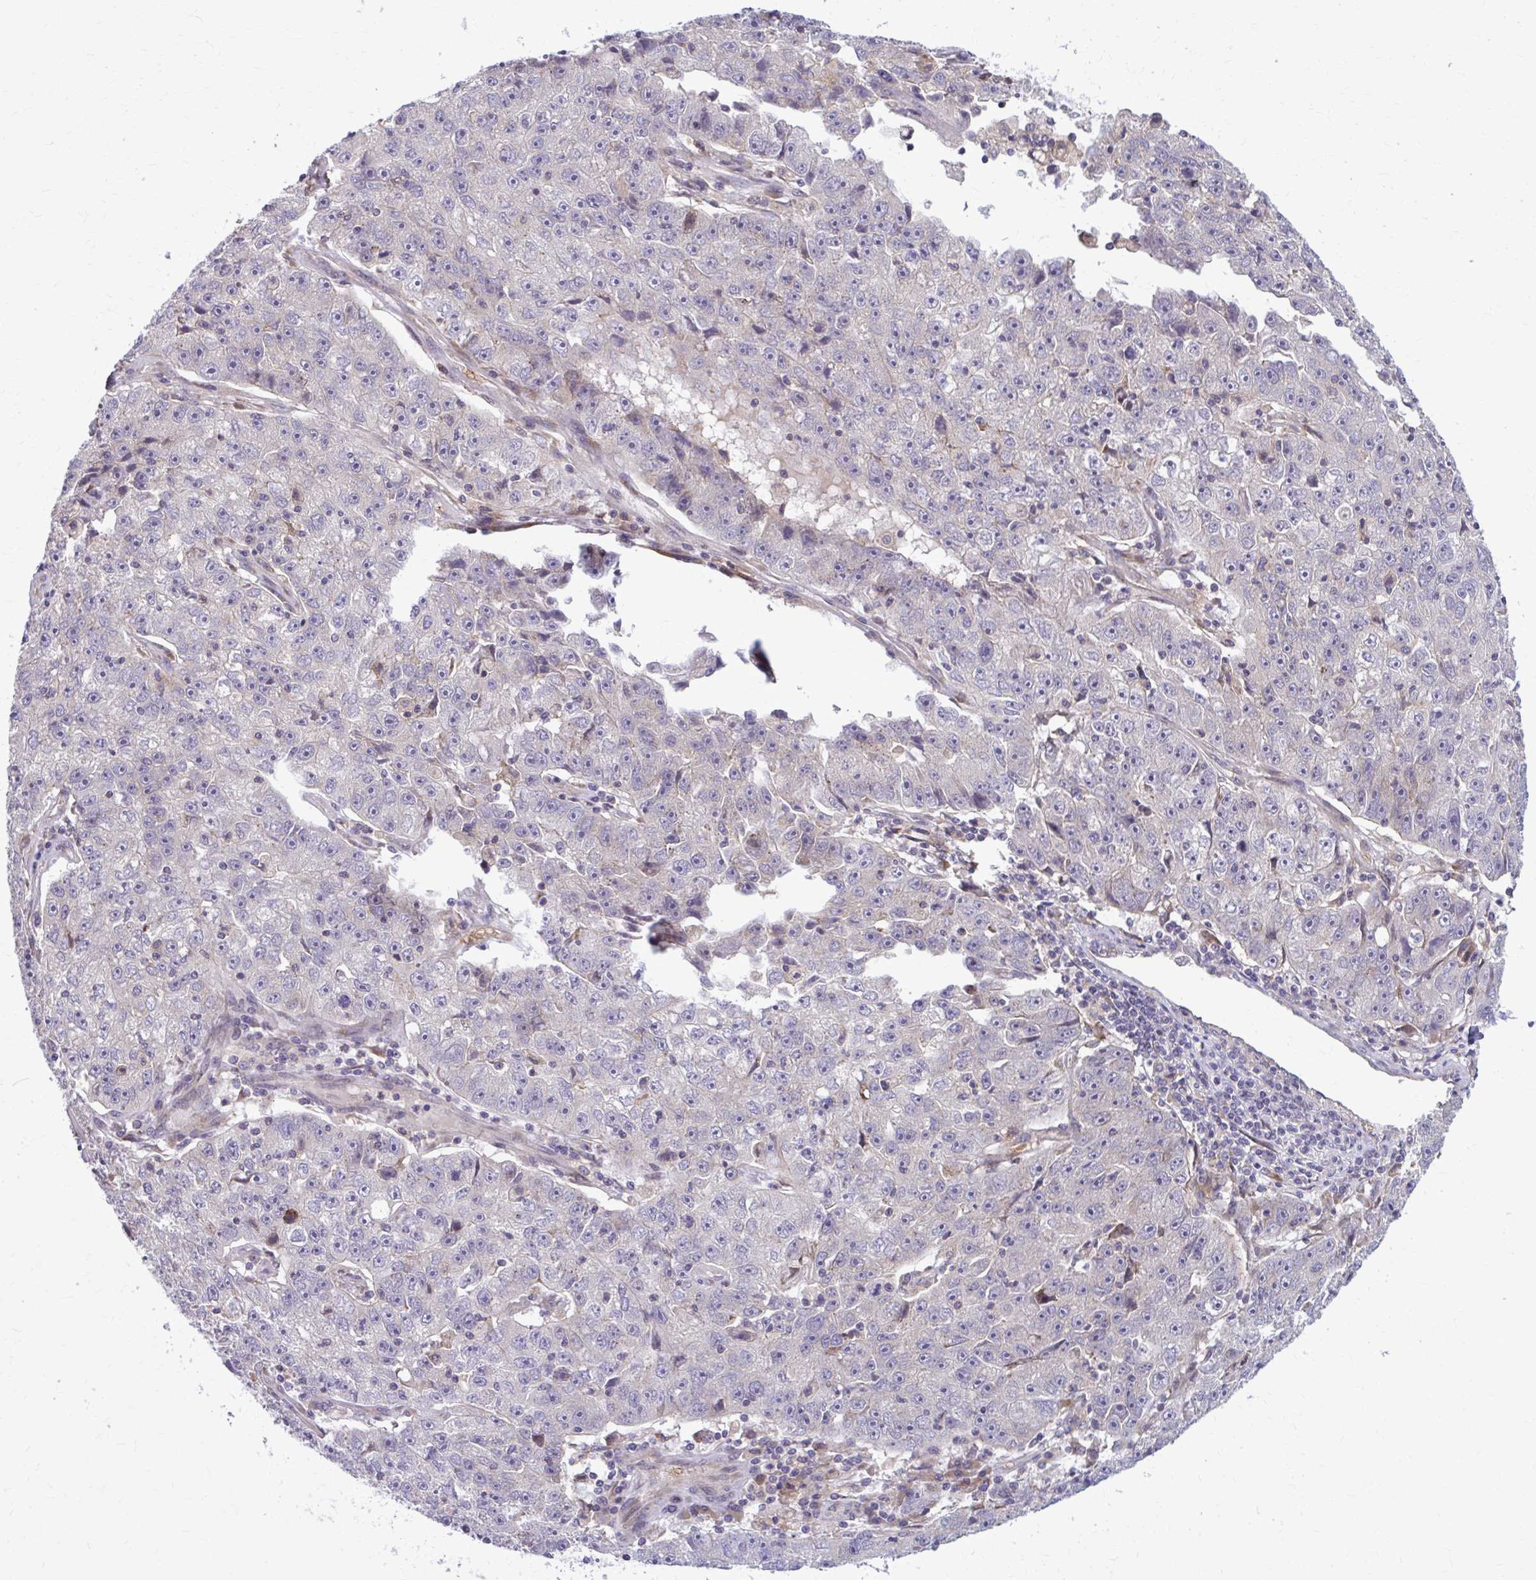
{"staining": {"intensity": "negative", "quantity": "none", "location": "none"}, "tissue": "lung cancer", "cell_type": "Tumor cells", "image_type": "cancer", "snomed": [{"axis": "morphology", "description": "Normal morphology"}, {"axis": "morphology", "description": "Adenocarcinoma, NOS"}, {"axis": "topography", "description": "Lymph node"}, {"axis": "topography", "description": "Lung"}], "caption": "Tumor cells show no significant protein positivity in lung cancer.", "gene": "SNF8", "patient": {"sex": "female", "age": 57}}